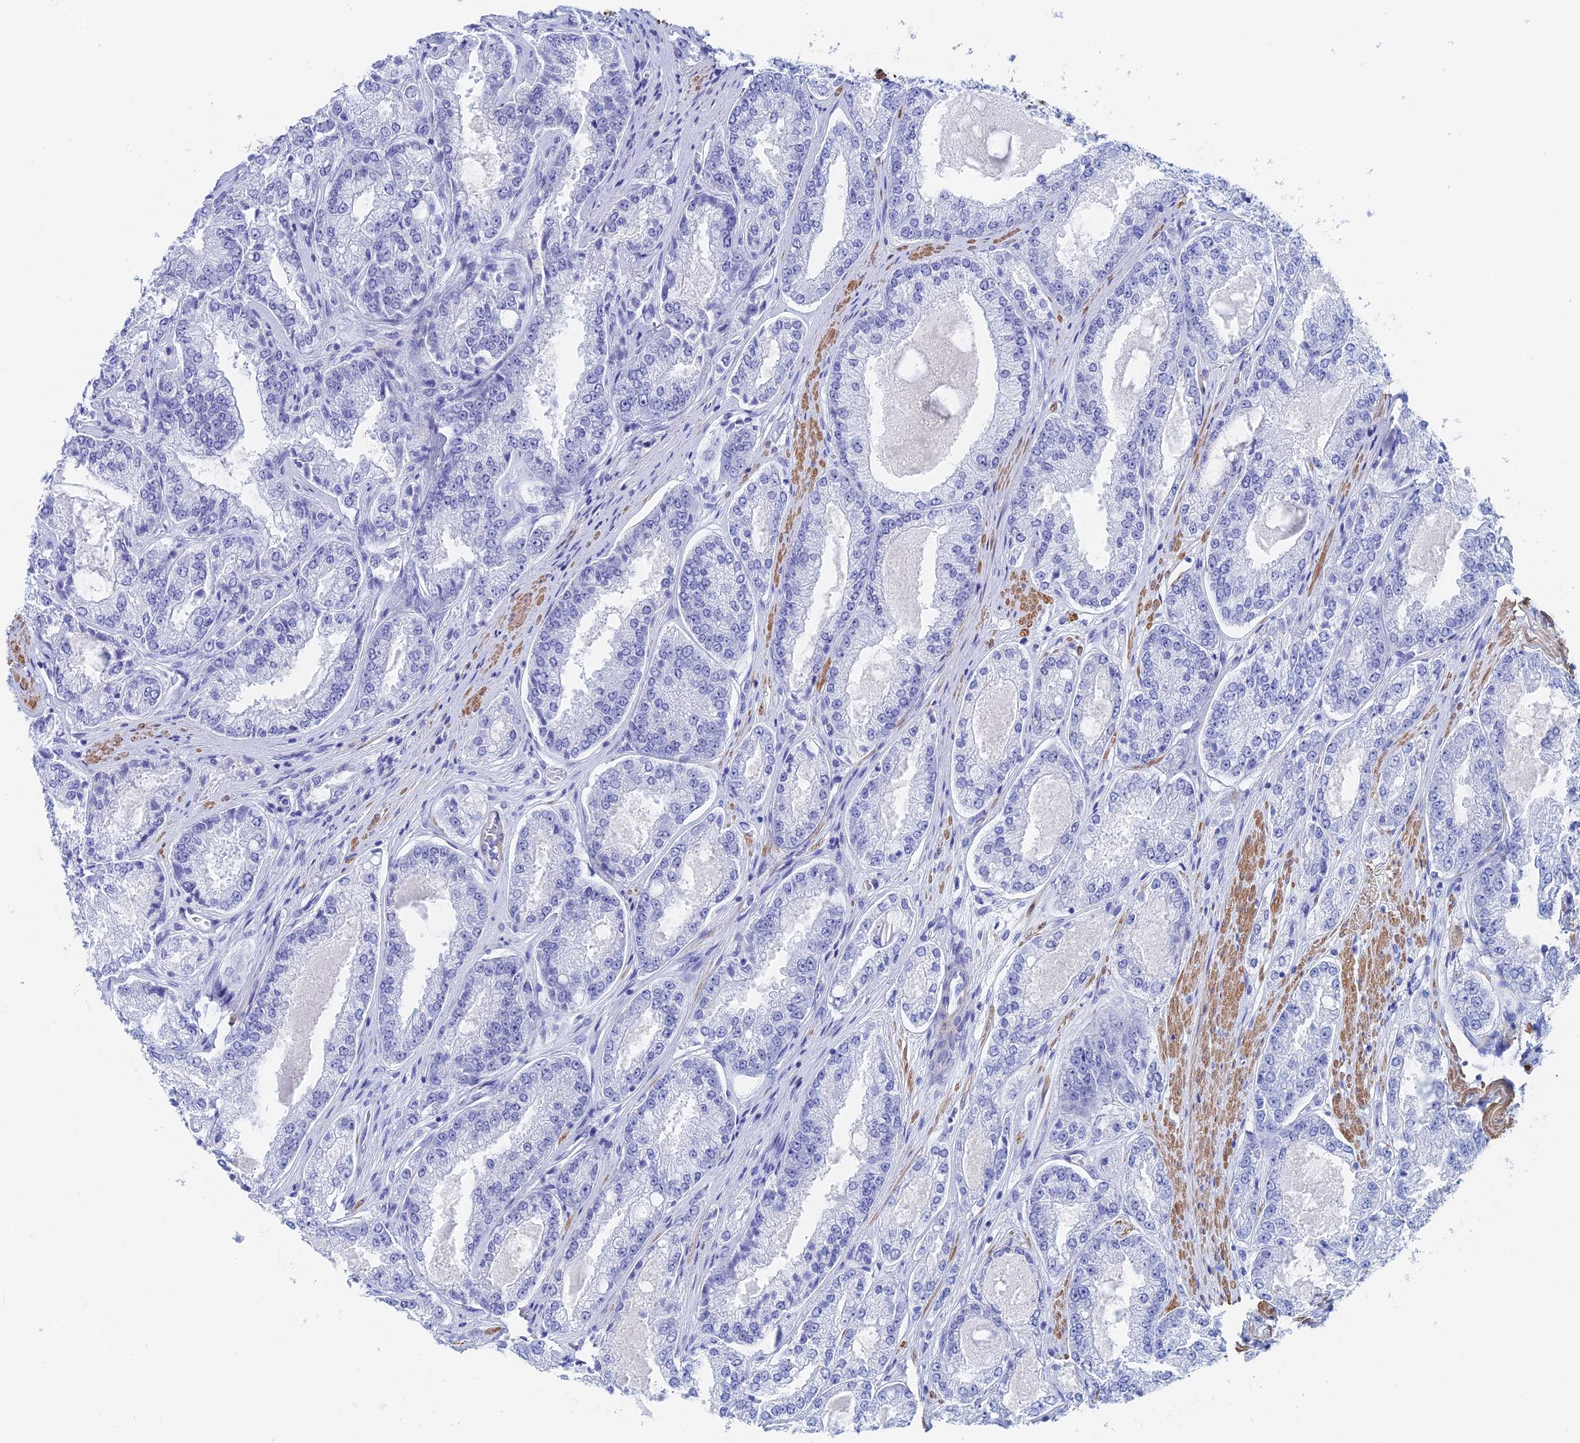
{"staining": {"intensity": "negative", "quantity": "none", "location": "none"}, "tissue": "prostate cancer", "cell_type": "Tumor cells", "image_type": "cancer", "snomed": [{"axis": "morphology", "description": "Adenocarcinoma, High grade"}, {"axis": "topography", "description": "Prostate"}], "caption": "Image shows no protein staining in tumor cells of prostate adenocarcinoma (high-grade) tissue.", "gene": "KCNK18", "patient": {"sex": "male", "age": 71}}